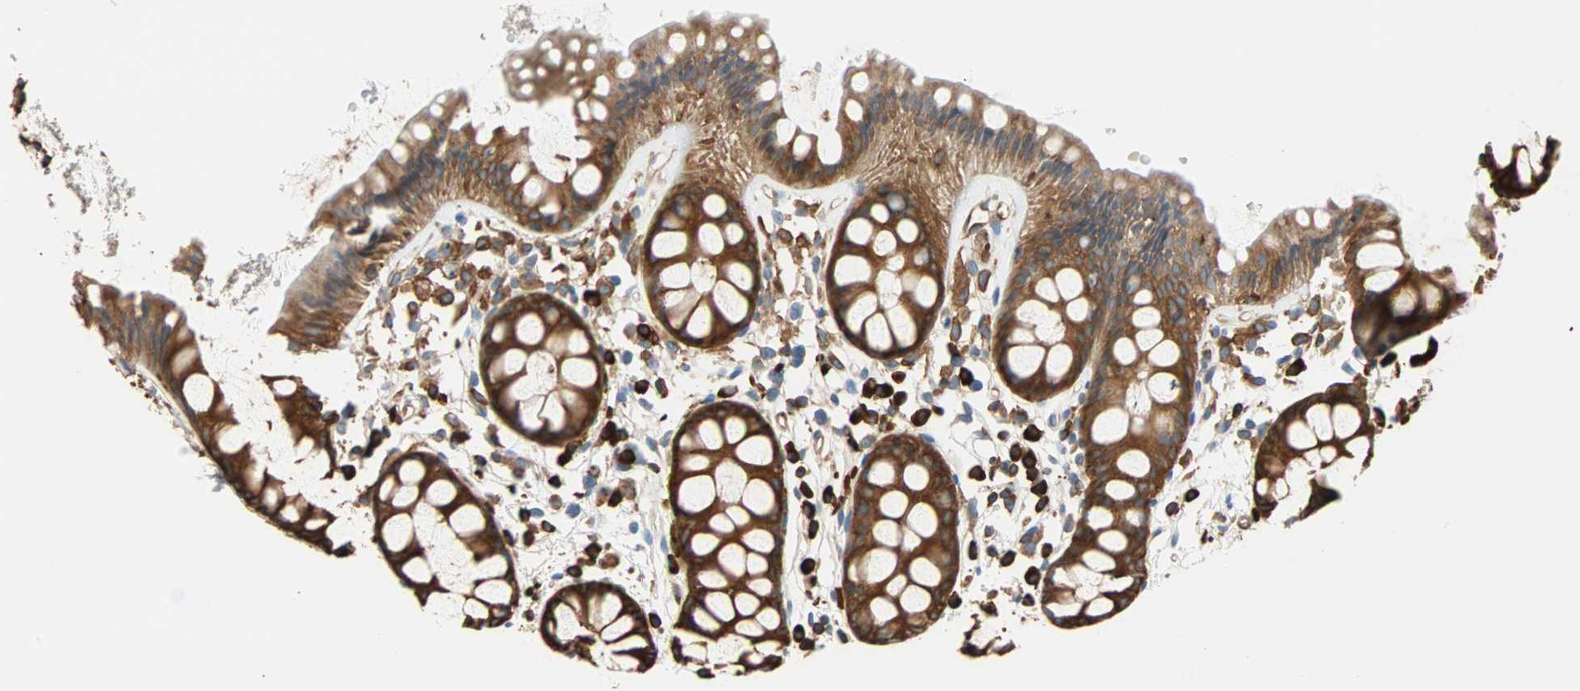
{"staining": {"intensity": "strong", "quantity": ">75%", "location": "cytoplasmic/membranous"}, "tissue": "rectum", "cell_type": "Glandular cells", "image_type": "normal", "snomed": [{"axis": "morphology", "description": "Normal tissue, NOS"}, {"axis": "topography", "description": "Rectum"}], "caption": "IHC (DAB (3,3'-diaminobenzidine)) staining of unremarkable human rectum exhibits strong cytoplasmic/membranous protein staining in approximately >75% of glandular cells. The protein of interest is stained brown, and the nuclei are stained in blue (DAB IHC with brightfield microscopy, high magnification).", "gene": "EEF2", "patient": {"sex": "female", "age": 66}}